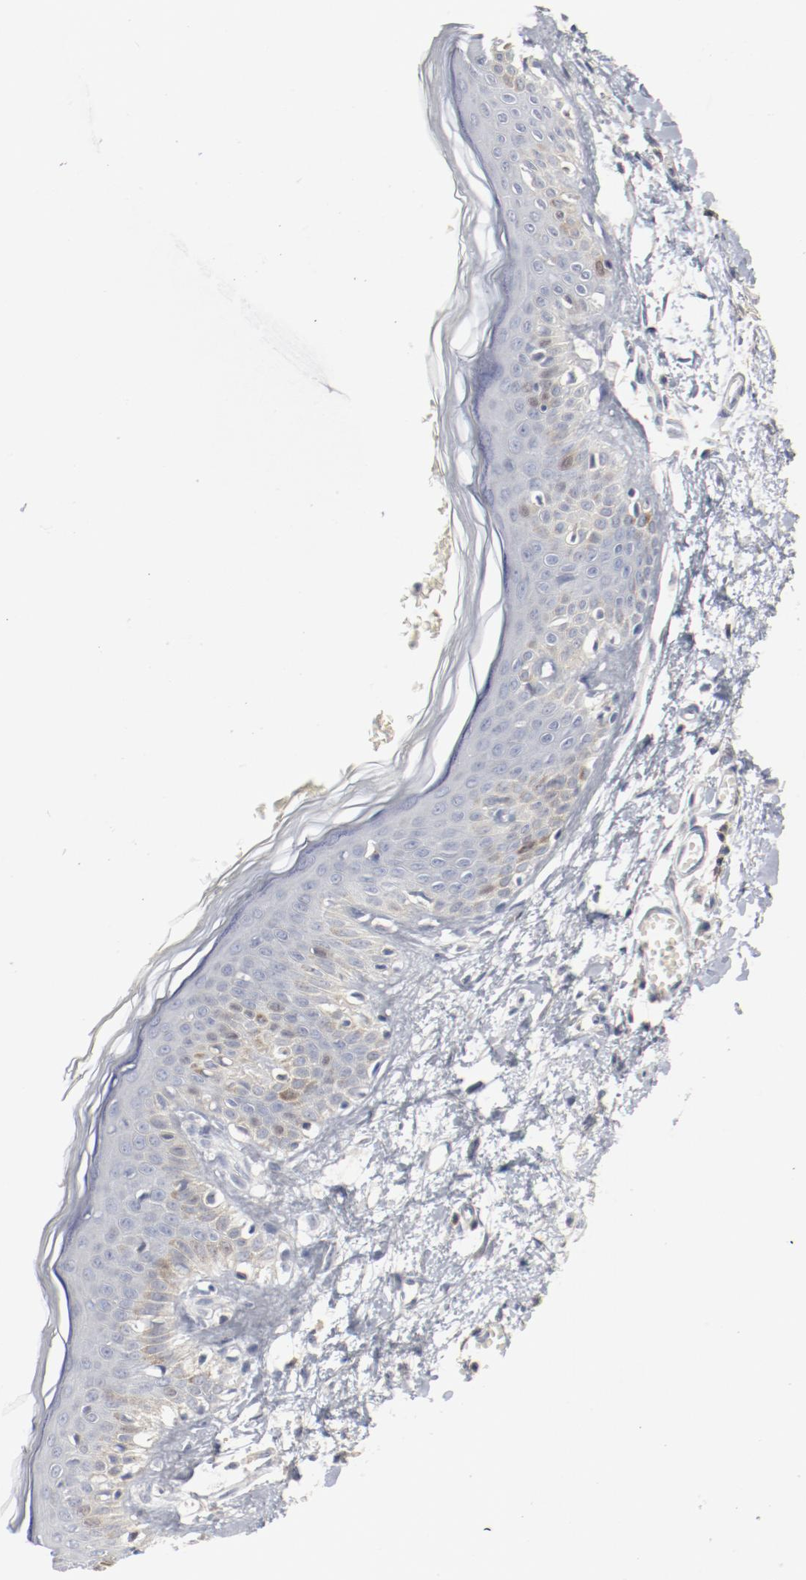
{"staining": {"intensity": "negative", "quantity": "none", "location": "none"}, "tissue": "skin", "cell_type": "Fibroblasts", "image_type": "normal", "snomed": [{"axis": "morphology", "description": "Normal tissue, NOS"}, {"axis": "morphology", "description": "Sarcoma, NOS"}, {"axis": "topography", "description": "Skin"}, {"axis": "topography", "description": "Soft tissue"}], "caption": "Unremarkable skin was stained to show a protein in brown. There is no significant positivity in fibroblasts. Nuclei are stained in blue.", "gene": "CDK1", "patient": {"sex": "female", "age": 51}}